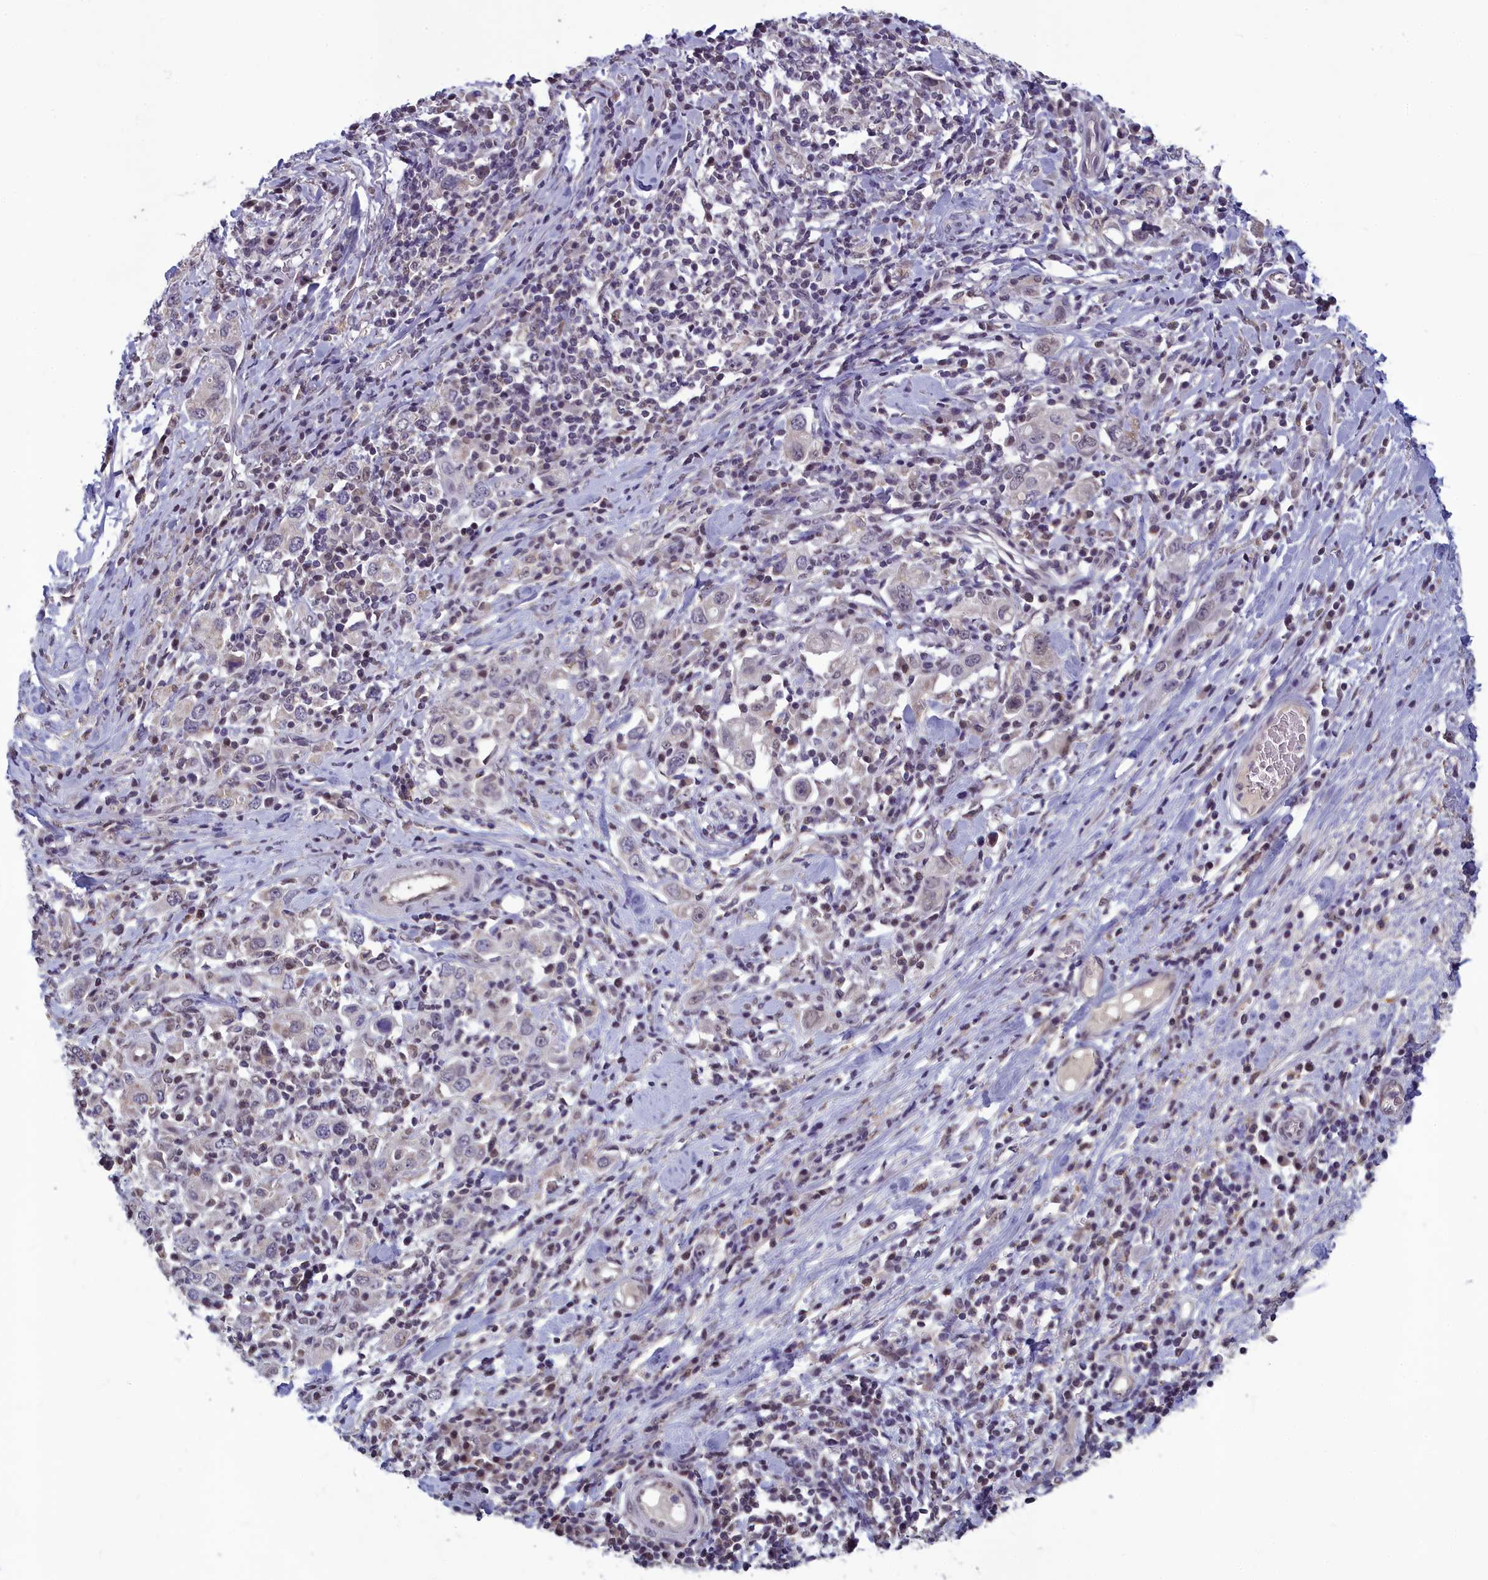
{"staining": {"intensity": "negative", "quantity": "none", "location": "none"}, "tissue": "stomach cancer", "cell_type": "Tumor cells", "image_type": "cancer", "snomed": [{"axis": "morphology", "description": "Adenocarcinoma, NOS"}, {"axis": "topography", "description": "Stomach, upper"}], "caption": "There is no significant positivity in tumor cells of stomach adenocarcinoma.", "gene": "MT-CO3", "patient": {"sex": "male", "age": 62}}